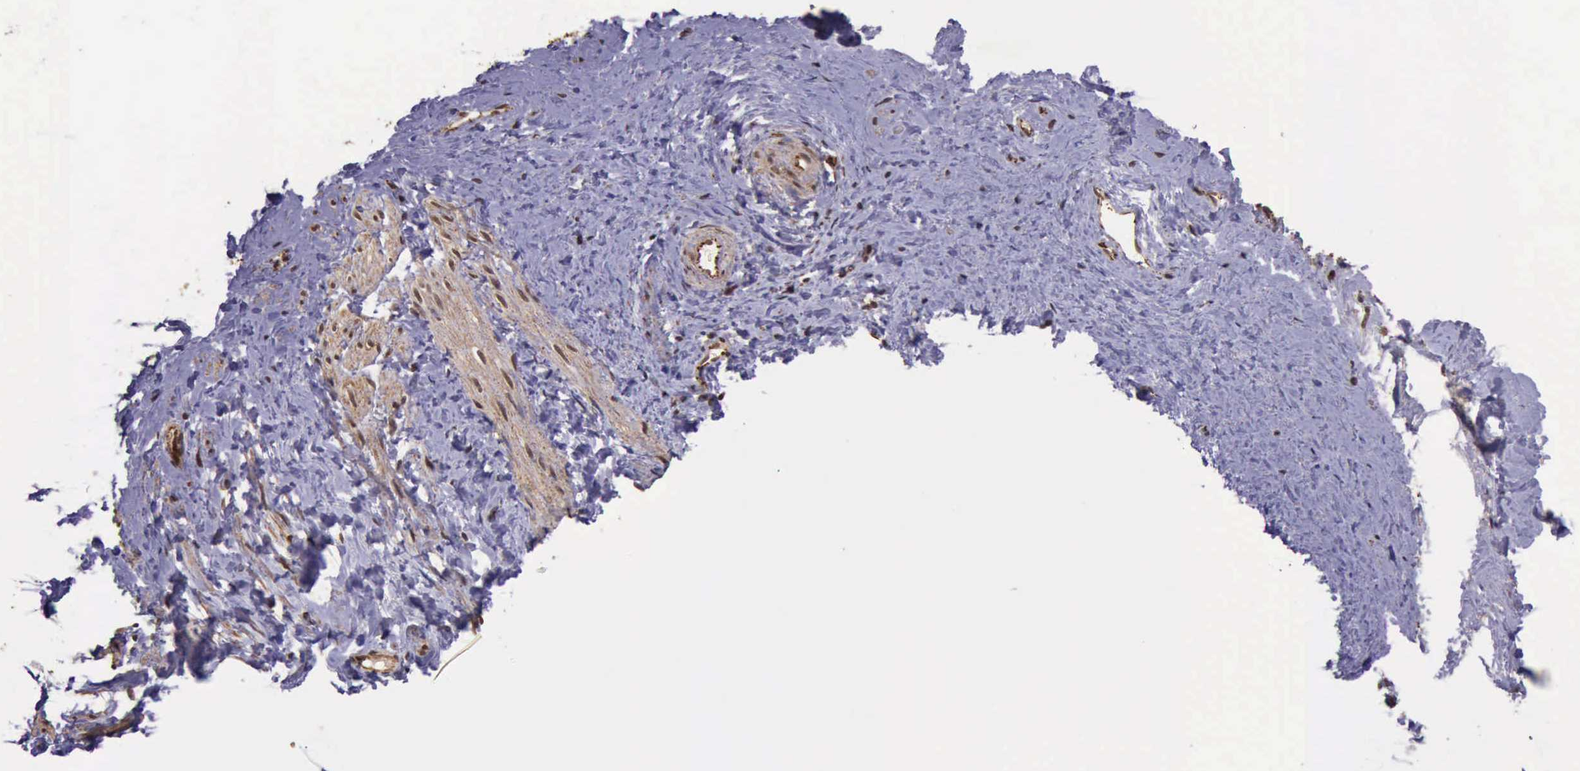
{"staining": {"intensity": "weak", "quantity": "25%-75%", "location": "cytoplasmic/membranous"}, "tissue": "vagina", "cell_type": "Squamous epithelial cells", "image_type": "normal", "snomed": [{"axis": "morphology", "description": "Normal tissue, NOS"}, {"axis": "topography", "description": "Vagina"}], "caption": "IHC staining of normal vagina, which reveals low levels of weak cytoplasmic/membranous positivity in approximately 25%-75% of squamous epithelial cells indicating weak cytoplasmic/membranous protein staining. The staining was performed using DAB (3,3'-diaminobenzidine) (brown) for protein detection and nuclei were counterstained in hematoxylin (blue).", "gene": "CTNNB1", "patient": {"sex": "female", "age": 61}}